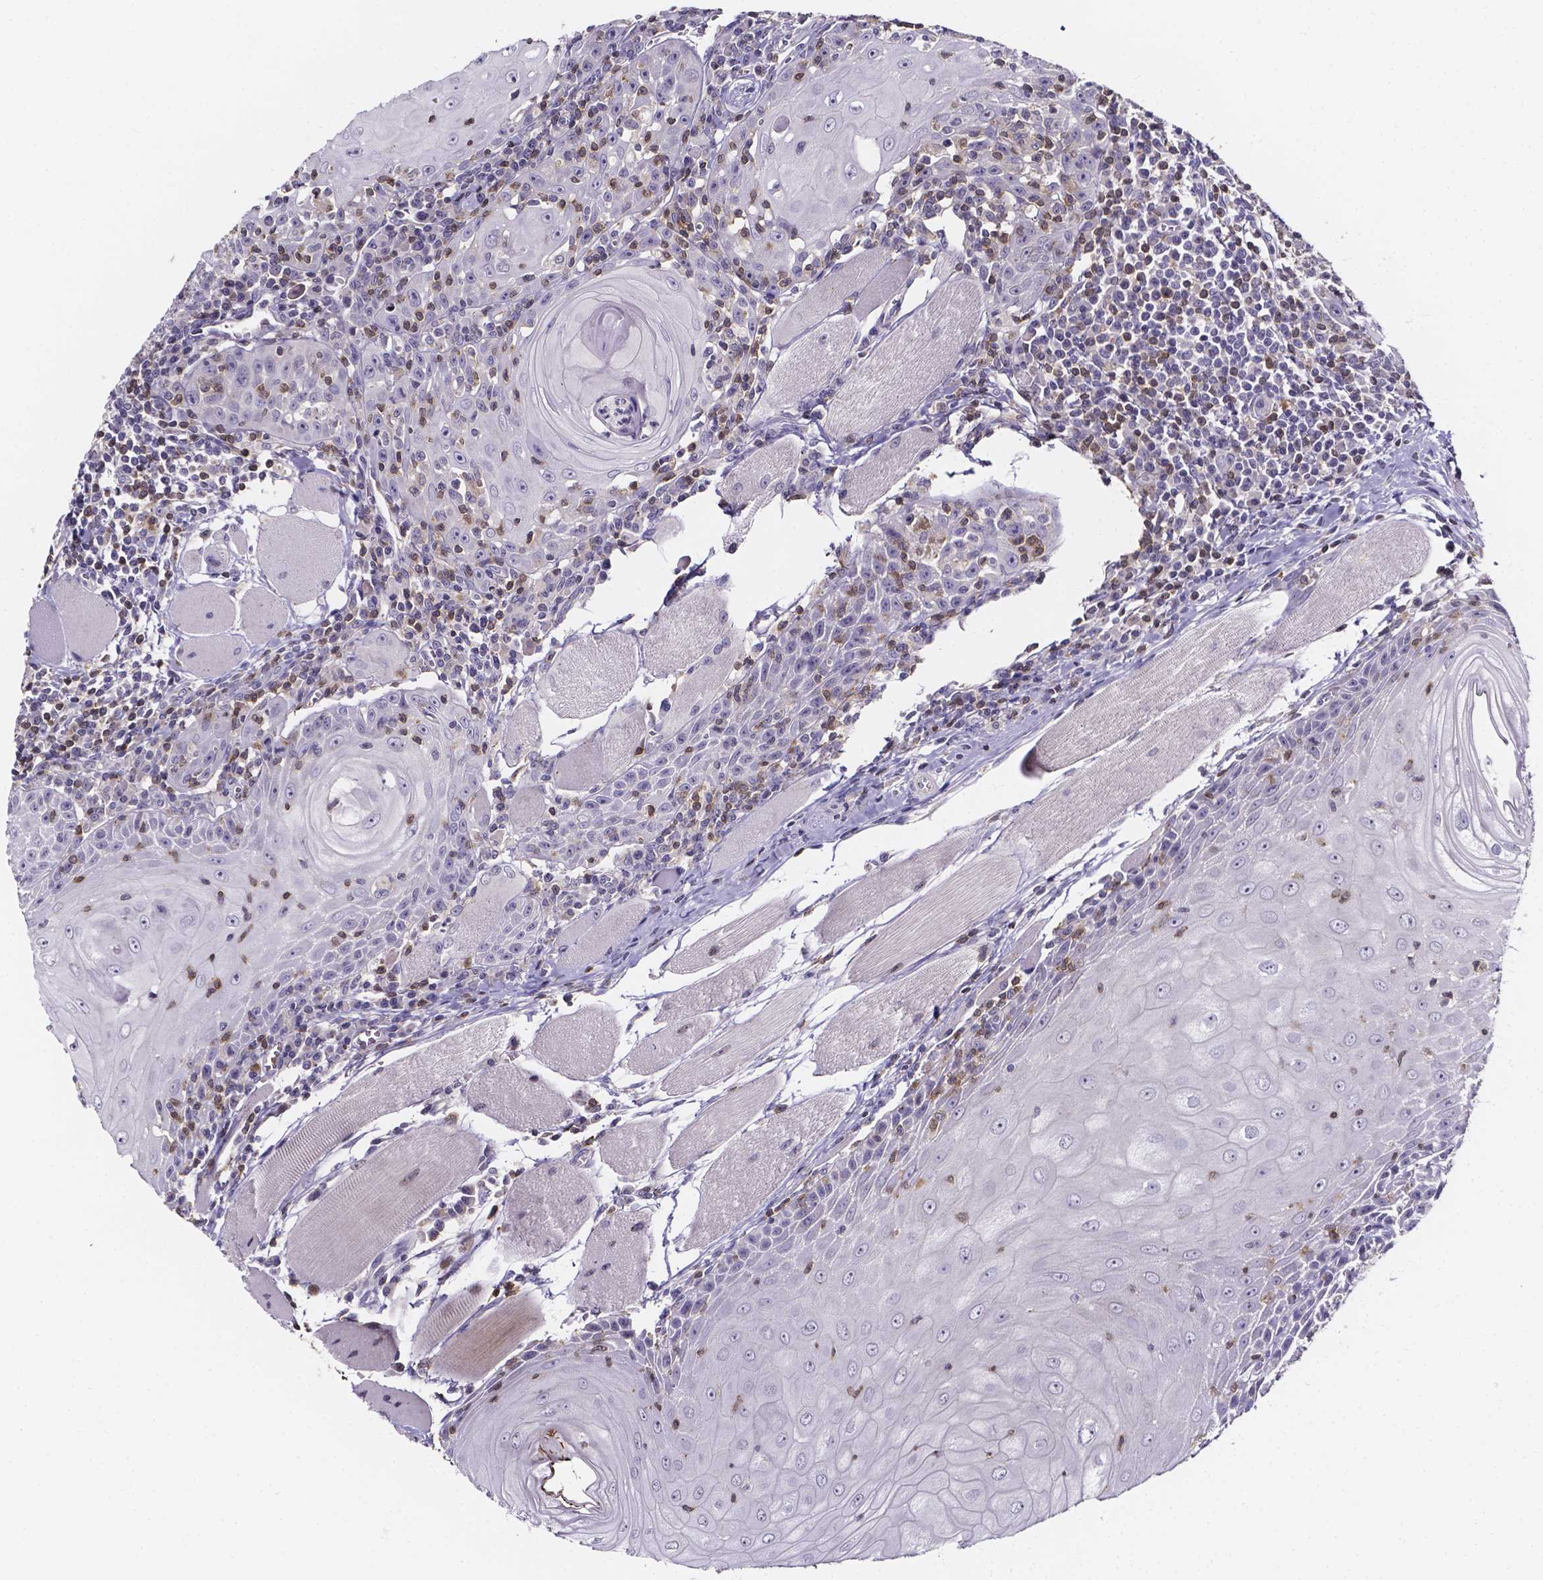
{"staining": {"intensity": "negative", "quantity": "none", "location": "none"}, "tissue": "head and neck cancer", "cell_type": "Tumor cells", "image_type": "cancer", "snomed": [{"axis": "morphology", "description": "Normal tissue, NOS"}, {"axis": "morphology", "description": "Squamous cell carcinoma, NOS"}, {"axis": "topography", "description": "Oral tissue"}, {"axis": "topography", "description": "Head-Neck"}], "caption": "This is a image of IHC staining of head and neck cancer, which shows no positivity in tumor cells.", "gene": "THEMIS", "patient": {"sex": "male", "age": 52}}